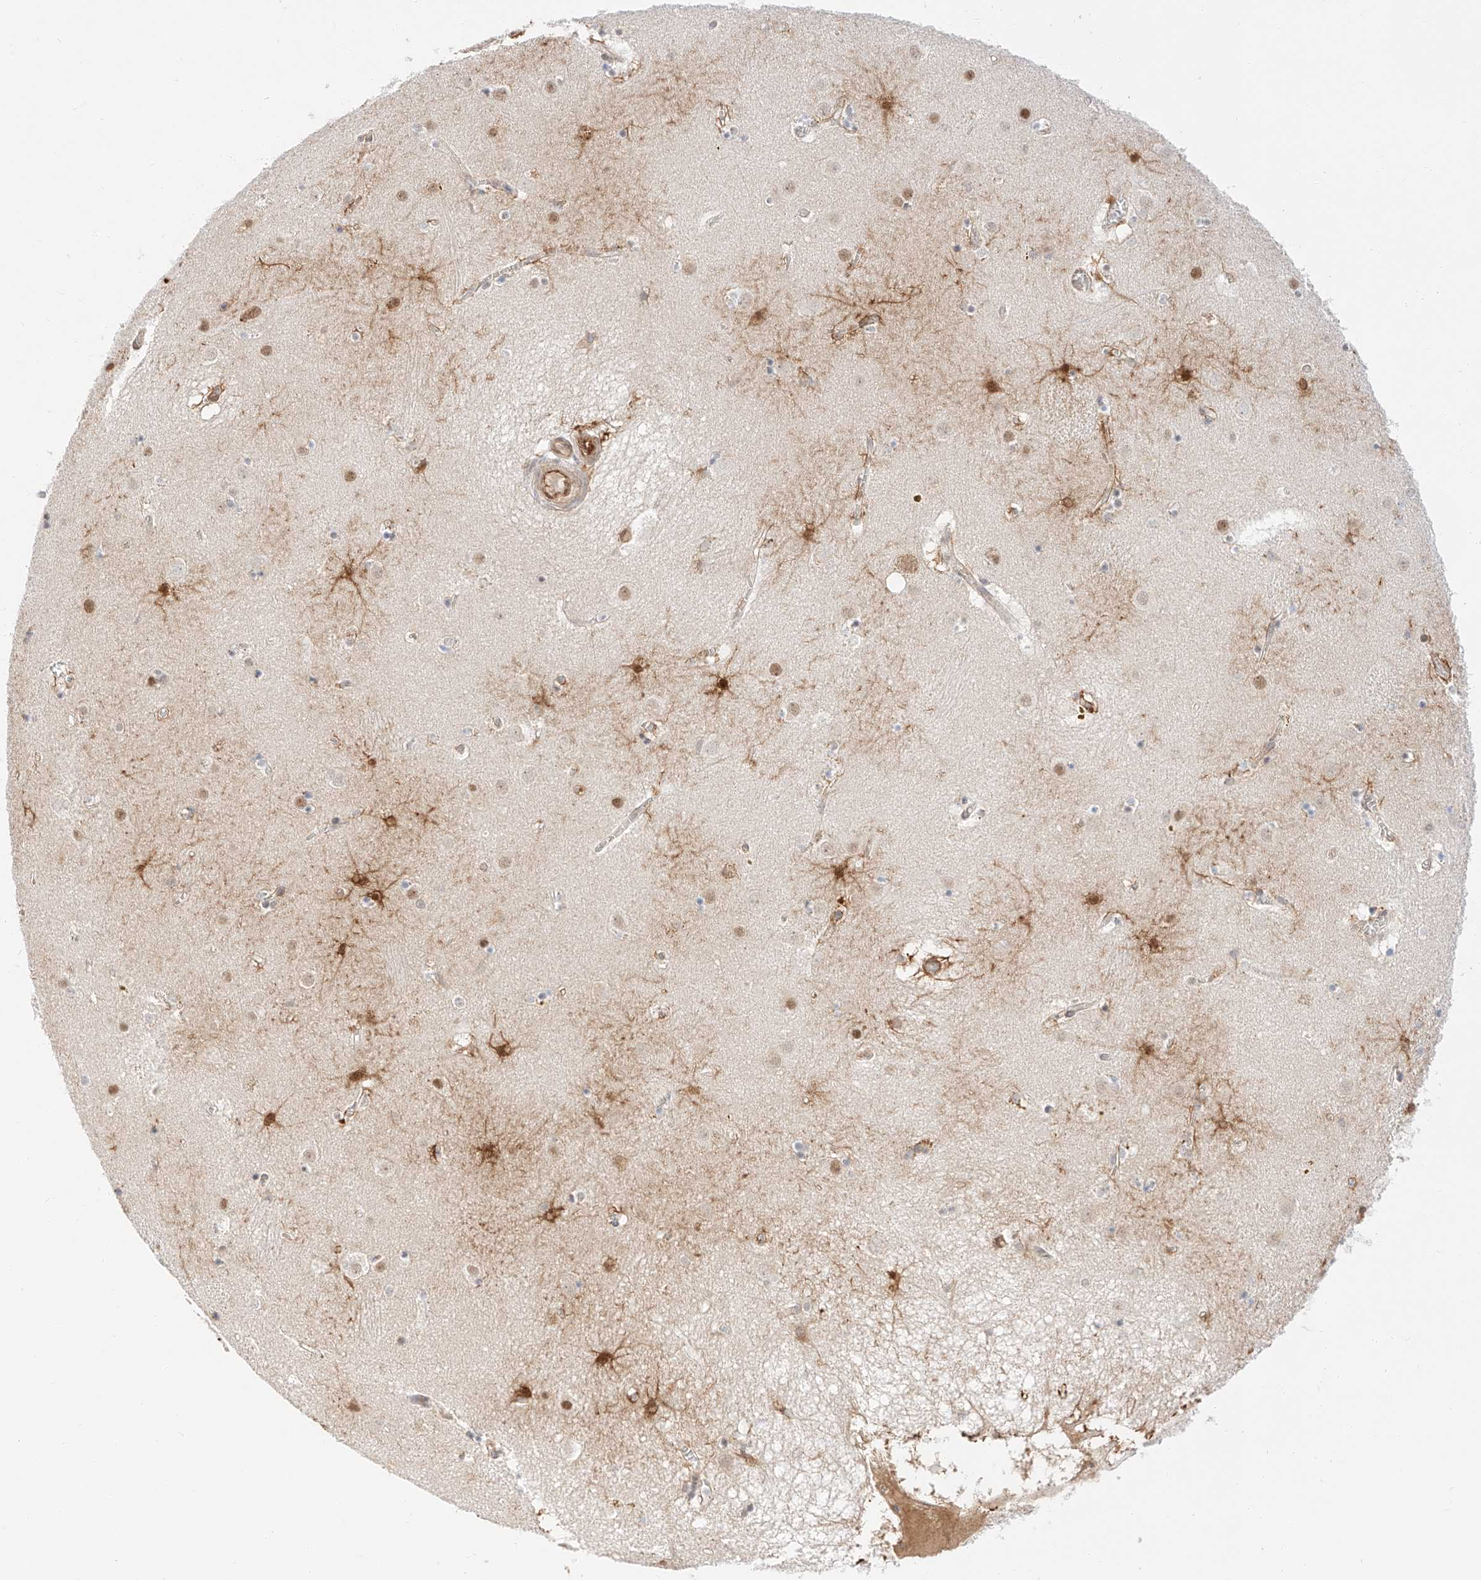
{"staining": {"intensity": "strong", "quantity": "<25%", "location": "cytoplasmic/membranous,nuclear"}, "tissue": "caudate", "cell_type": "Glial cells", "image_type": "normal", "snomed": [{"axis": "morphology", "description": "Normal tissue, NOS"}, {"axis": "topography", "description": "Lateral ventricle wall"}], "caption": "Normal caudate shows strong cytoplasmic/membranous,nuclear positivity in about <25% of glial cells, visualized by immunohistochemistry.", "gene": "CARMIL1", "patient": {"sex": "male", "age": 70}}